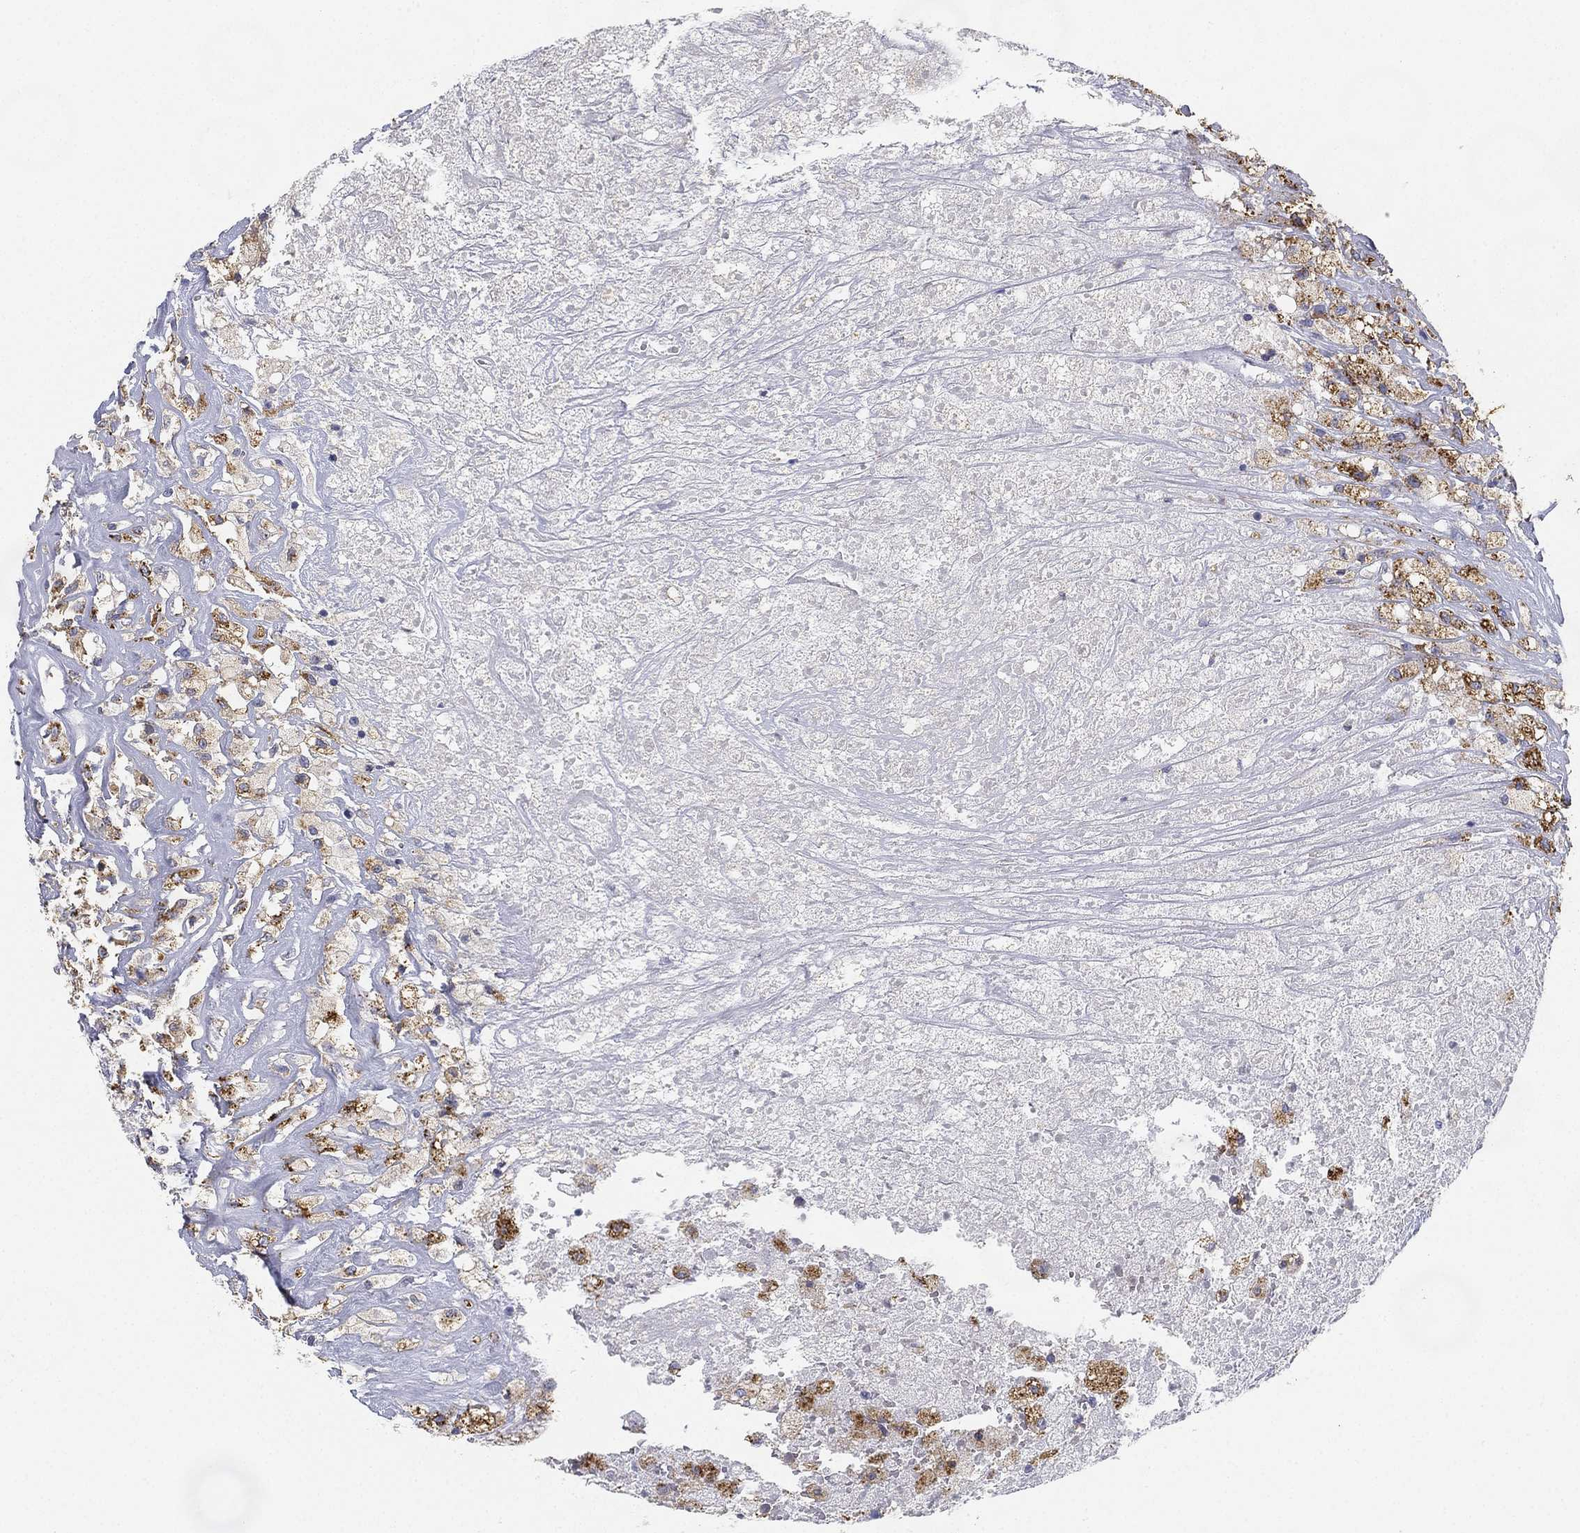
{"staining": {"intensity": "strong", "quantity": ">75%", "location": "cytoplasmic/membranous"}, "tissue": "testis cancer", "cell_type": "Tumor cells", "image_type": "cancer", "snomed": [{"axis": "morphology", "description": "Necrosis, NOS"}, {"axis": "morphology", "description": "Carcinoma, Embryonal, NOS"}, {"axis": "topography", "description": "Testis"}], "caption": "Immunohistochemical staining of embryonal carcinoma (testis) displays high levels of strong cytoplasmic/membranous protein expression in about >75% of tumor cells. (DAB IHC, brown staining for protein, blue staining for nuclei).", "gene": "NPC2", "patient": {"sex": "male", "age": 19}}